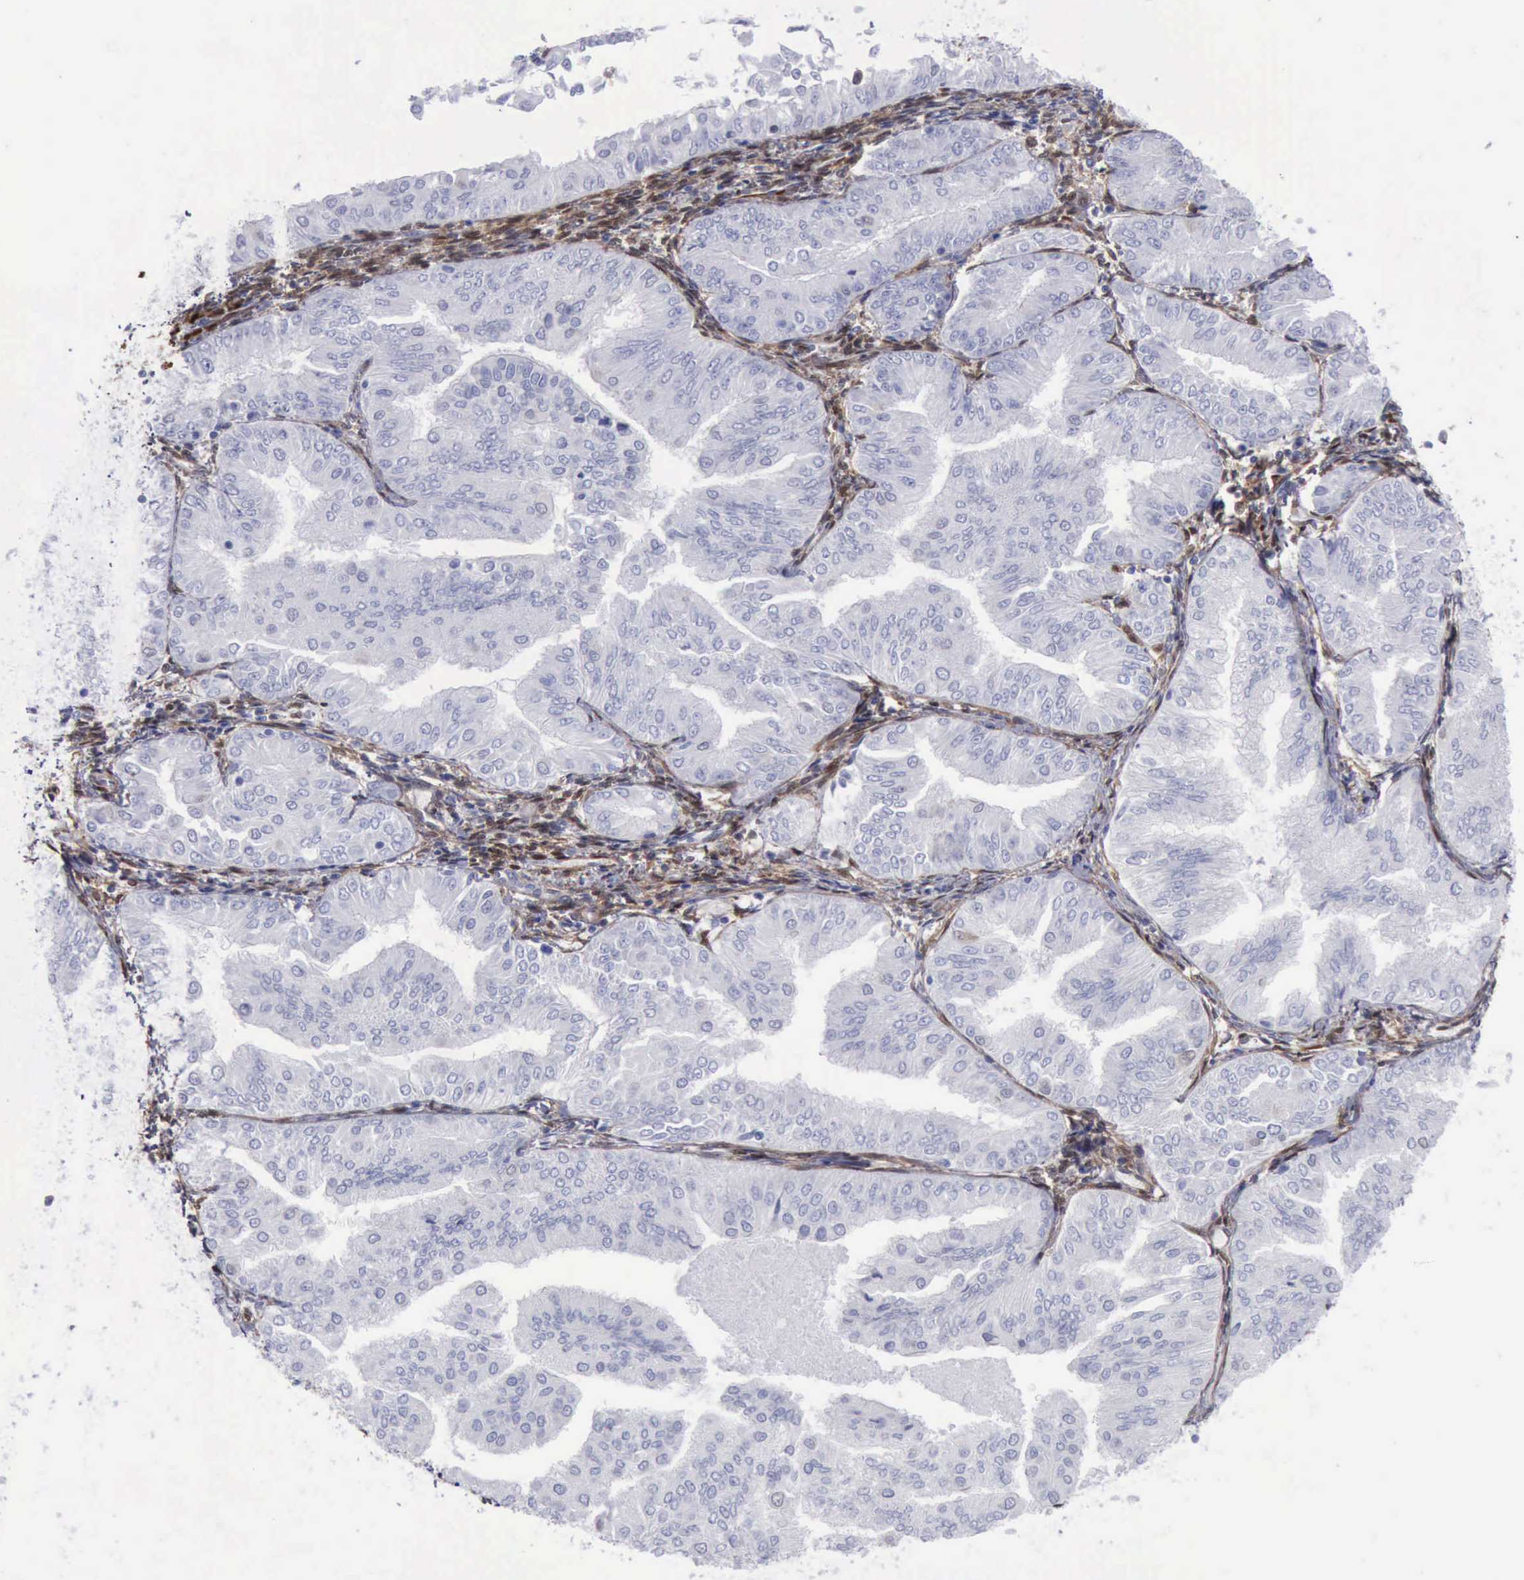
{"staining": {"intensity": "negative", "quantity": "none", "location": "none"}, "tissue": "endometrial cancer", "cell_type": "Tumor cells", "image_type": "cancer", "snomed": [{"axis": "morphology", "description": "Adenocarcinoma, NOS"}, {"axis": "topography", "description": "Endometrium"}], "caption": "Immunohistochemical staining of endometrial adenocarcinoma exhibits no significant staining in tumor cells. The staining was performed using DAB (3,3'-diaminobenzidine) to visualize the protein expression in brown, while the nuclei were stained in blue with hematoxylin (Magnification: 20x).", "gene": "FHL1", "patient": {"sex": "female", "age": 53}}